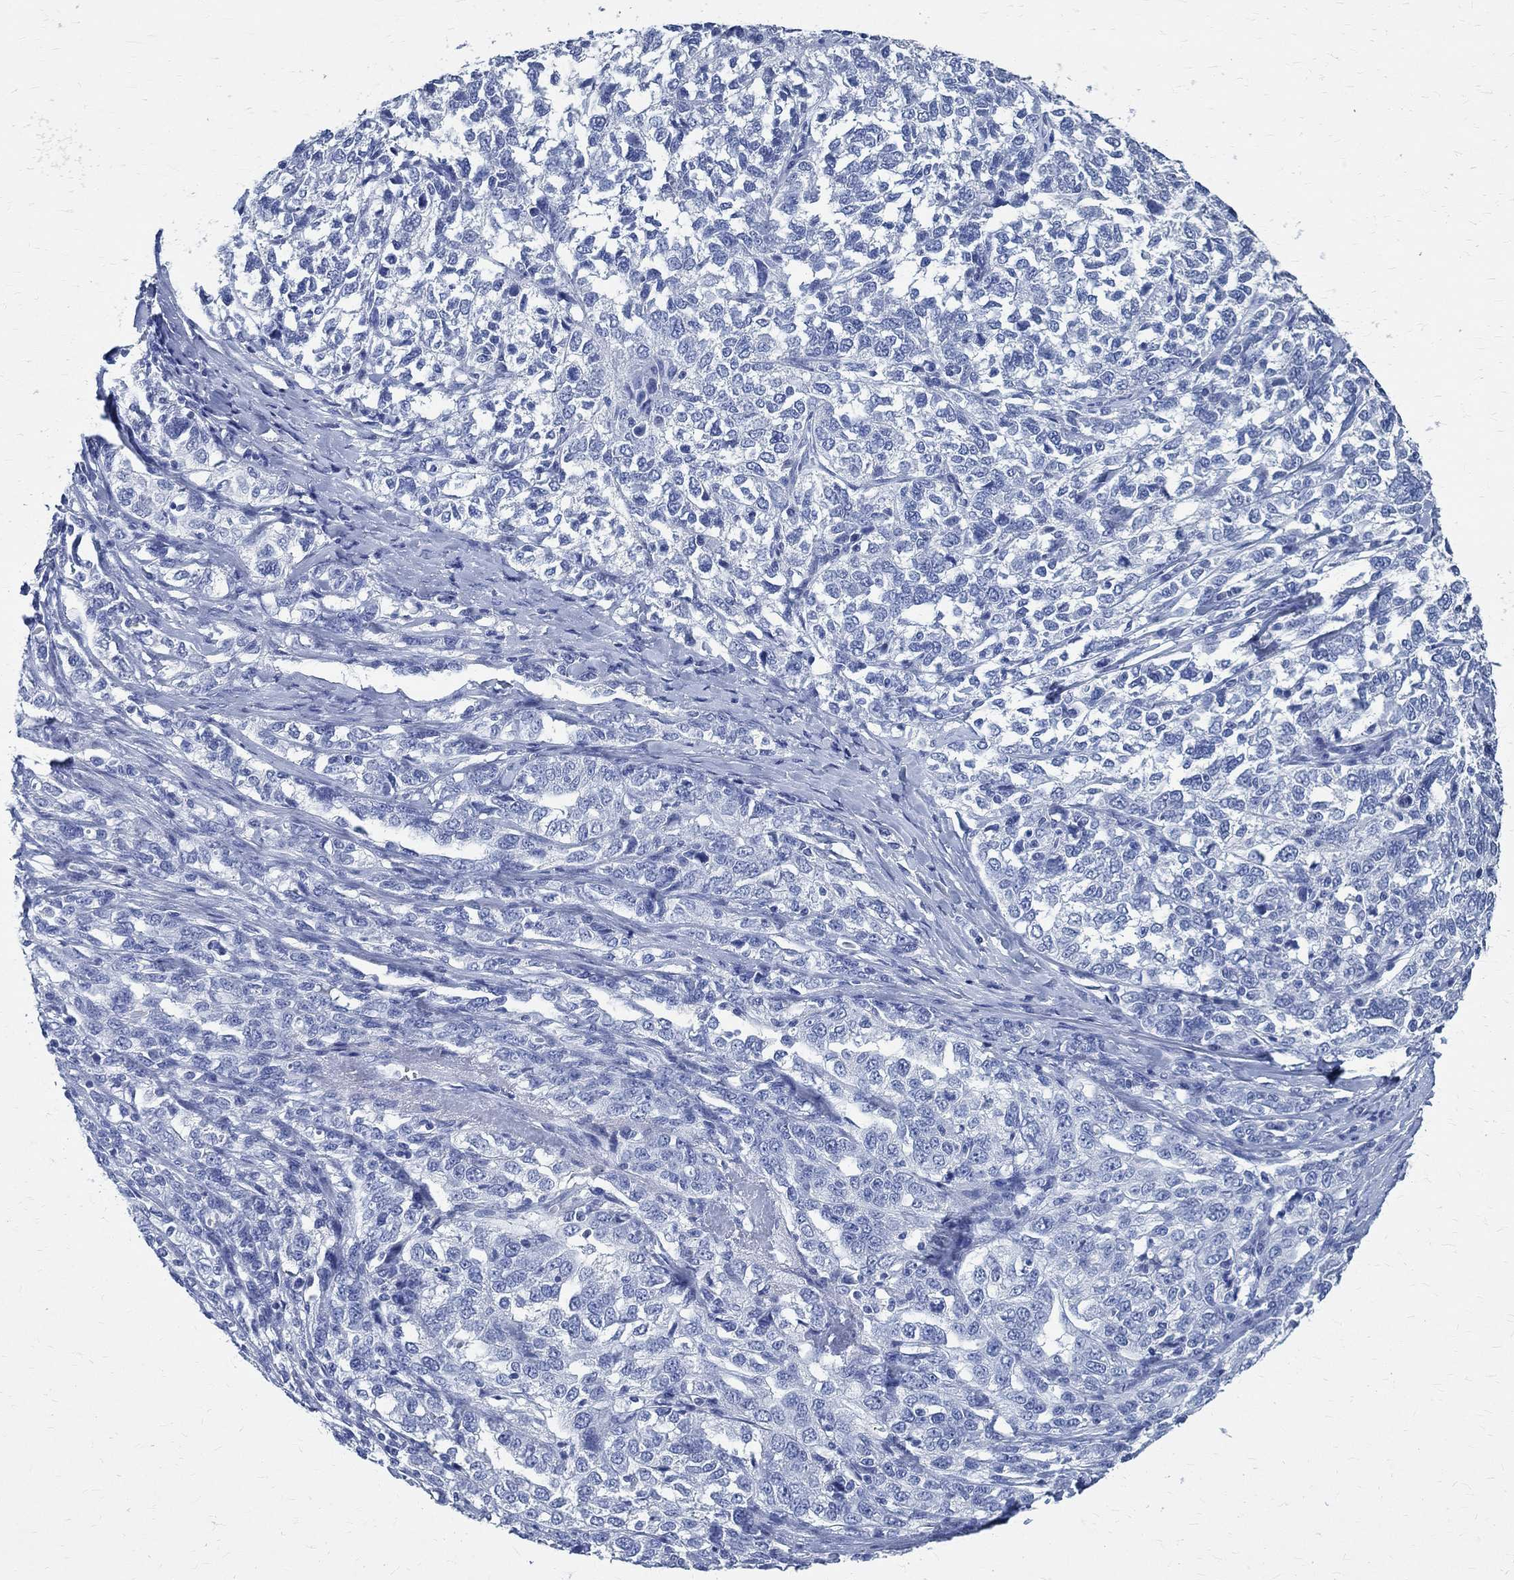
{"staining": {"intensity": "negative", "quantity": "none", "location": "none"}, "tissue": "ovarian cancer", "cell_type": "Tumor cells", "image_type": "cancer", "snomed": [{"axis": "morphology", "description": "Cystadenocarcinoma, serous, NOS"}, {"axis": "topography", "description": "Ovary"}], "caption": "Immunohistochemistry histopathology image of serous cystadenocarcinoma (ovarian) stained for a protein (brown), which displays no positivity in tumor cells.", "gene": "TMEM221", "patient": {"sex": "female", "age": 71}}